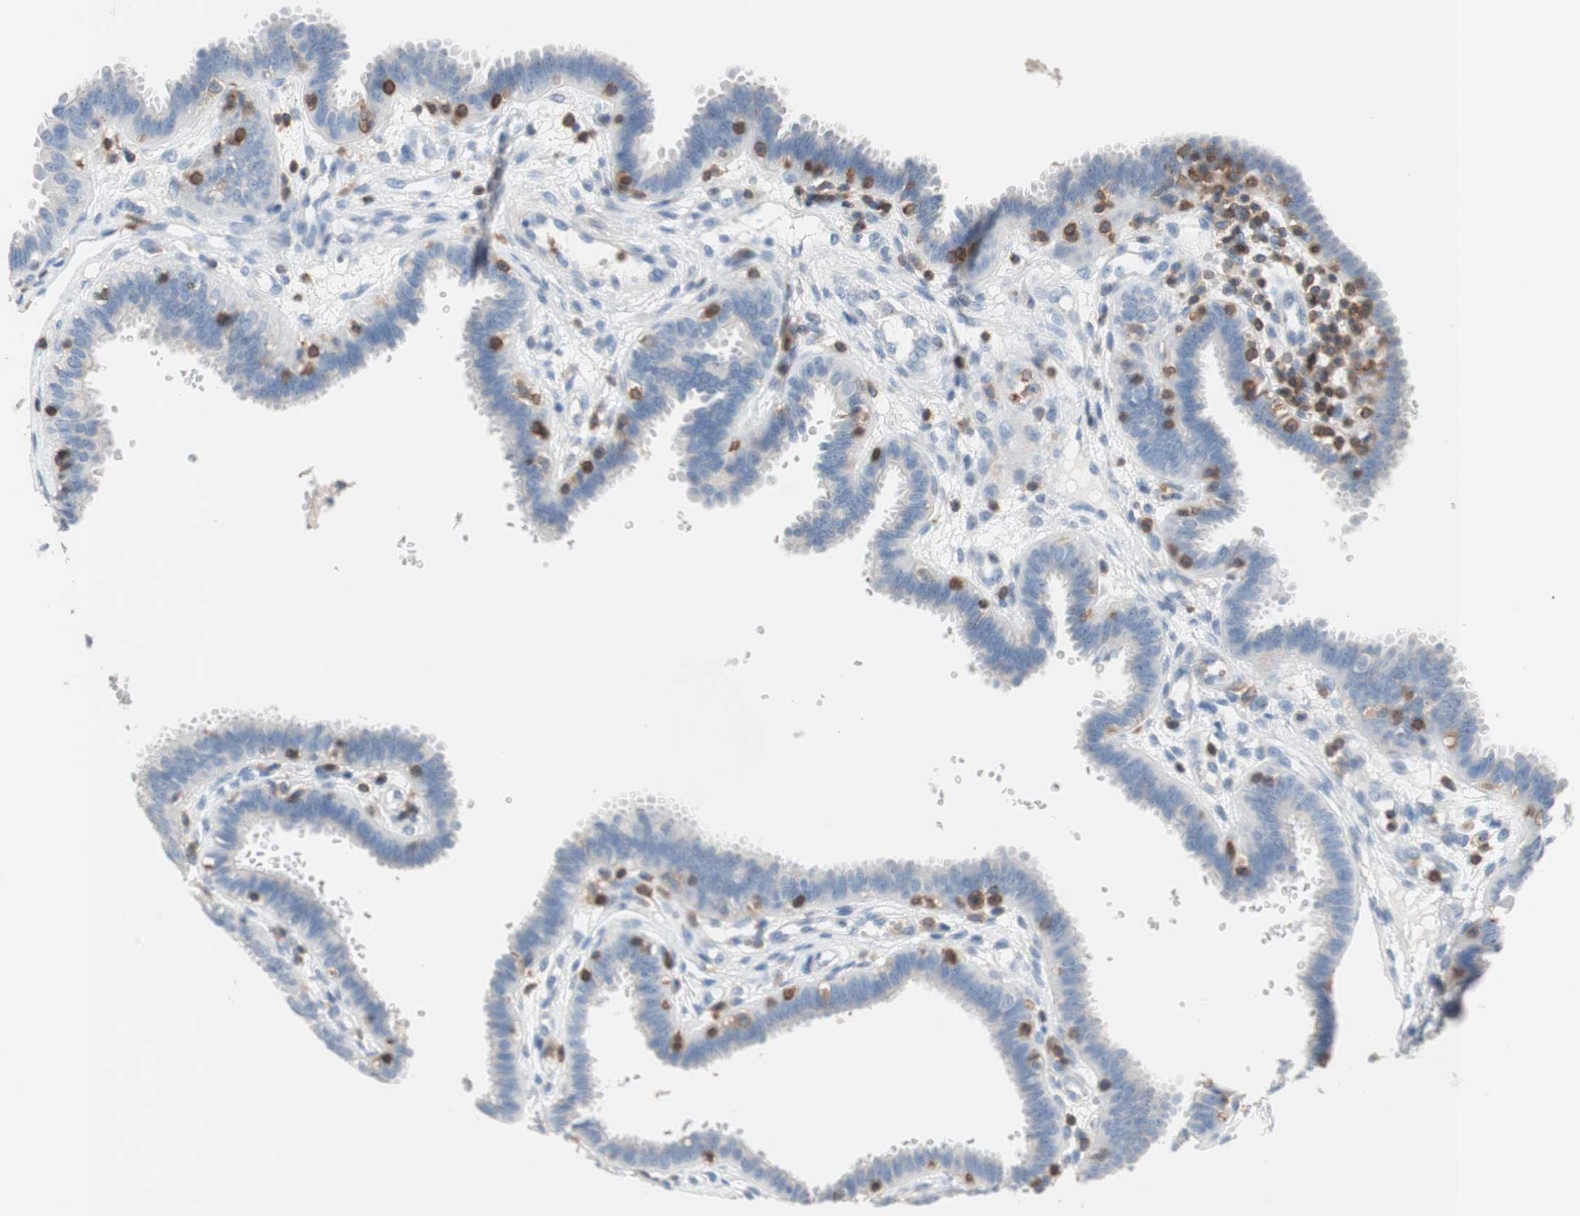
{"staining": {"intensity": "negative", "quantity": "none", "location": "none"}, "tissue": "fallopian tube", "cell_type": "Glandular cells", "image_type": "normal", "snomed": [{"axis": "morphology", "description": "Normal tissue, NOS"}, {"axis": "topography", "description": "Fallopian tube"}], "caption": "An image of human fallopian tube is negative for staining in glandular cells.", "gene": "SPINK6", "patient": {"sex": "female", "age": 32}}